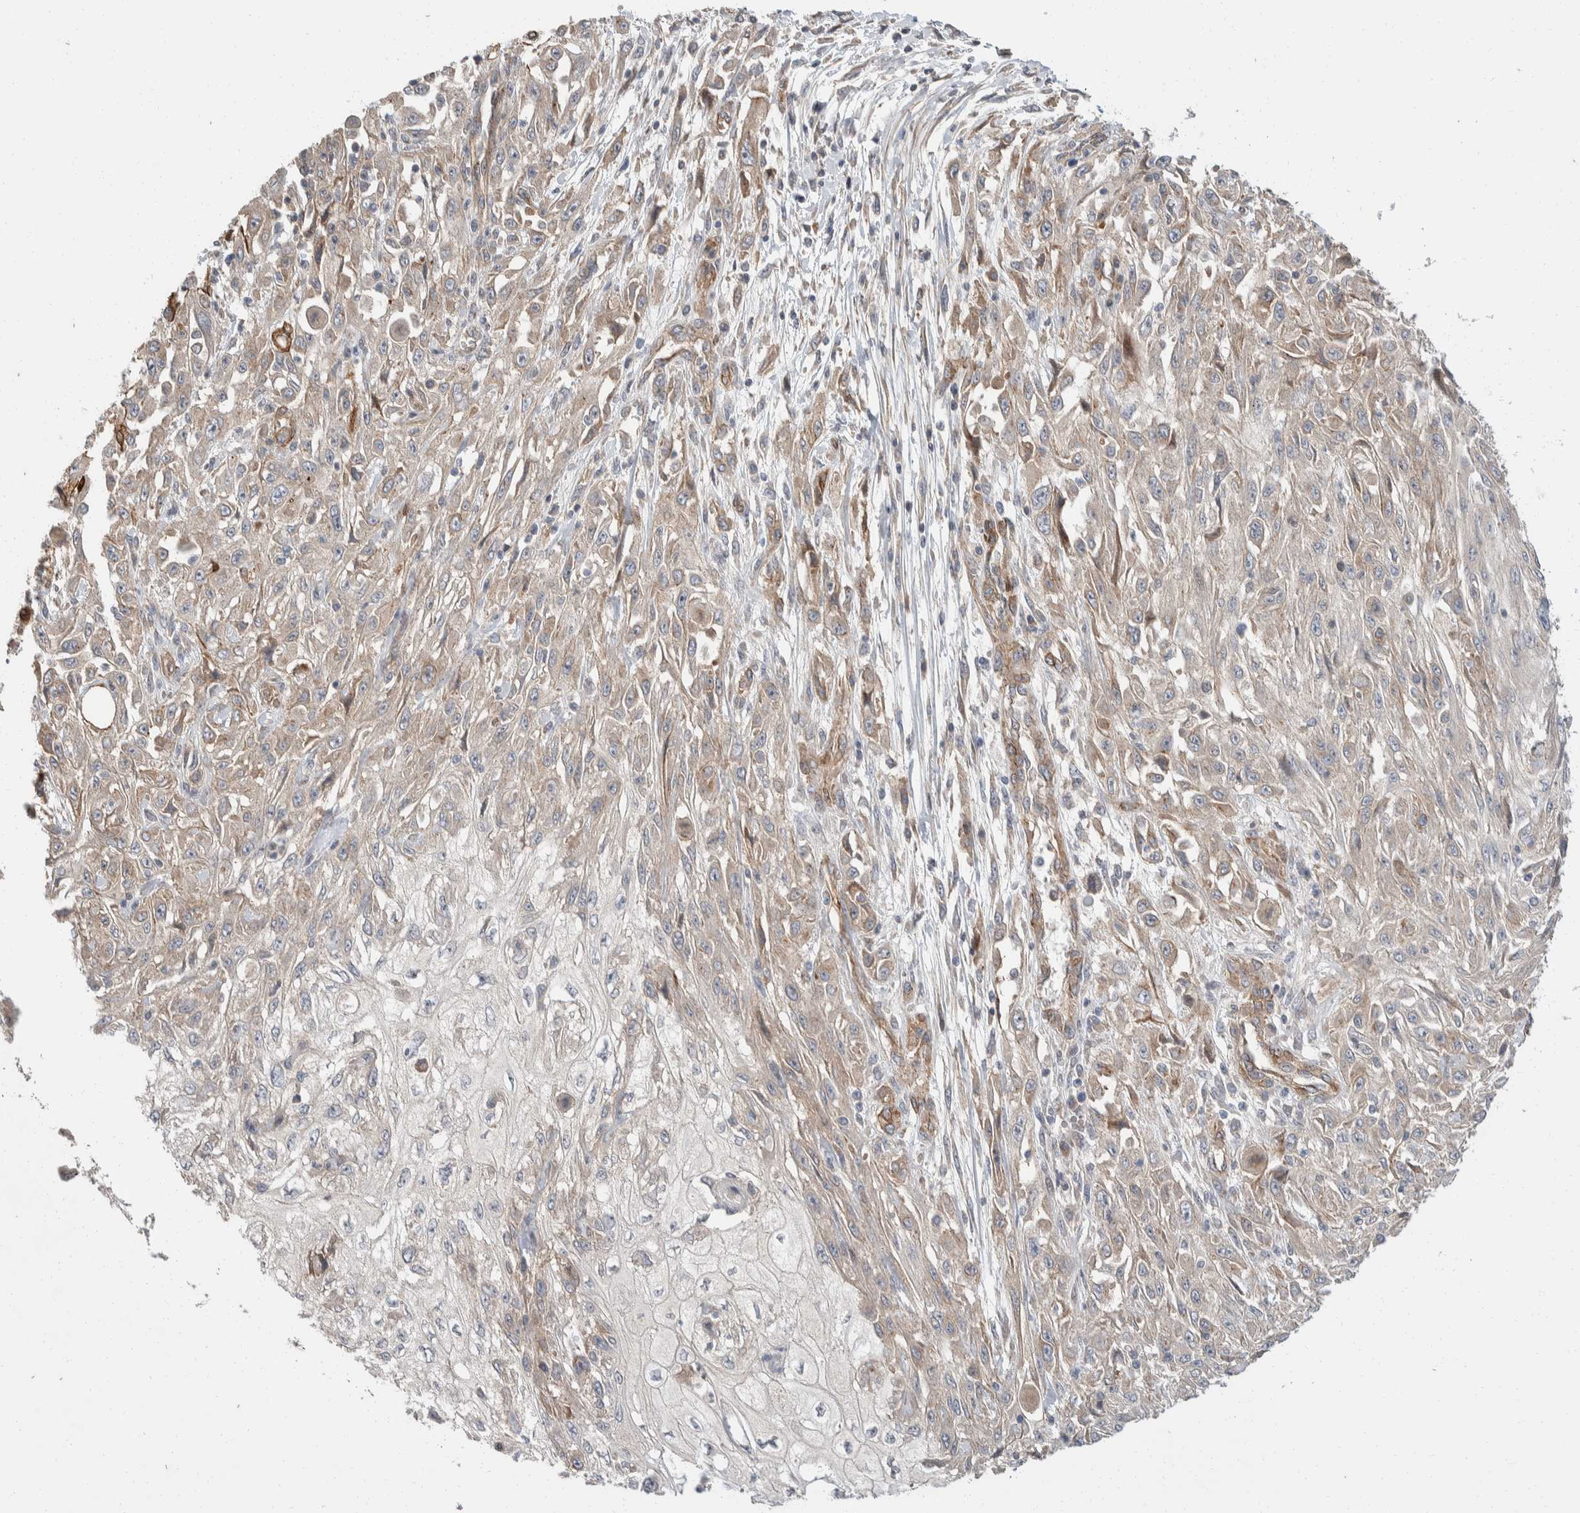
{"staining": {"intensity": "weak", "quantity": "25%-75%", "location": "cytoplasmic/membranous"}, "tissue": "skin cancer", "cell_type": "Tumor cells", "image_type": "cancer", "snomed": [{"axis": "morphology", "description": "Squamous cell carcinoma, NOS"}, {"axis": "morphology", "description": "Squamous cell carcinoma, metastatic, NOS"}, {"axis": "topography", "description": "Skin"}, {"axis": "topography", "description": "Lymph node"}], "caption": "Skin cancer stained with a brown dye shows weak cytoplasmic/membranous positive positivity in approximately 25%-75% of tumor cells.", "gene": "ERC1", "patient": {"sex": "male", "age": 75}}